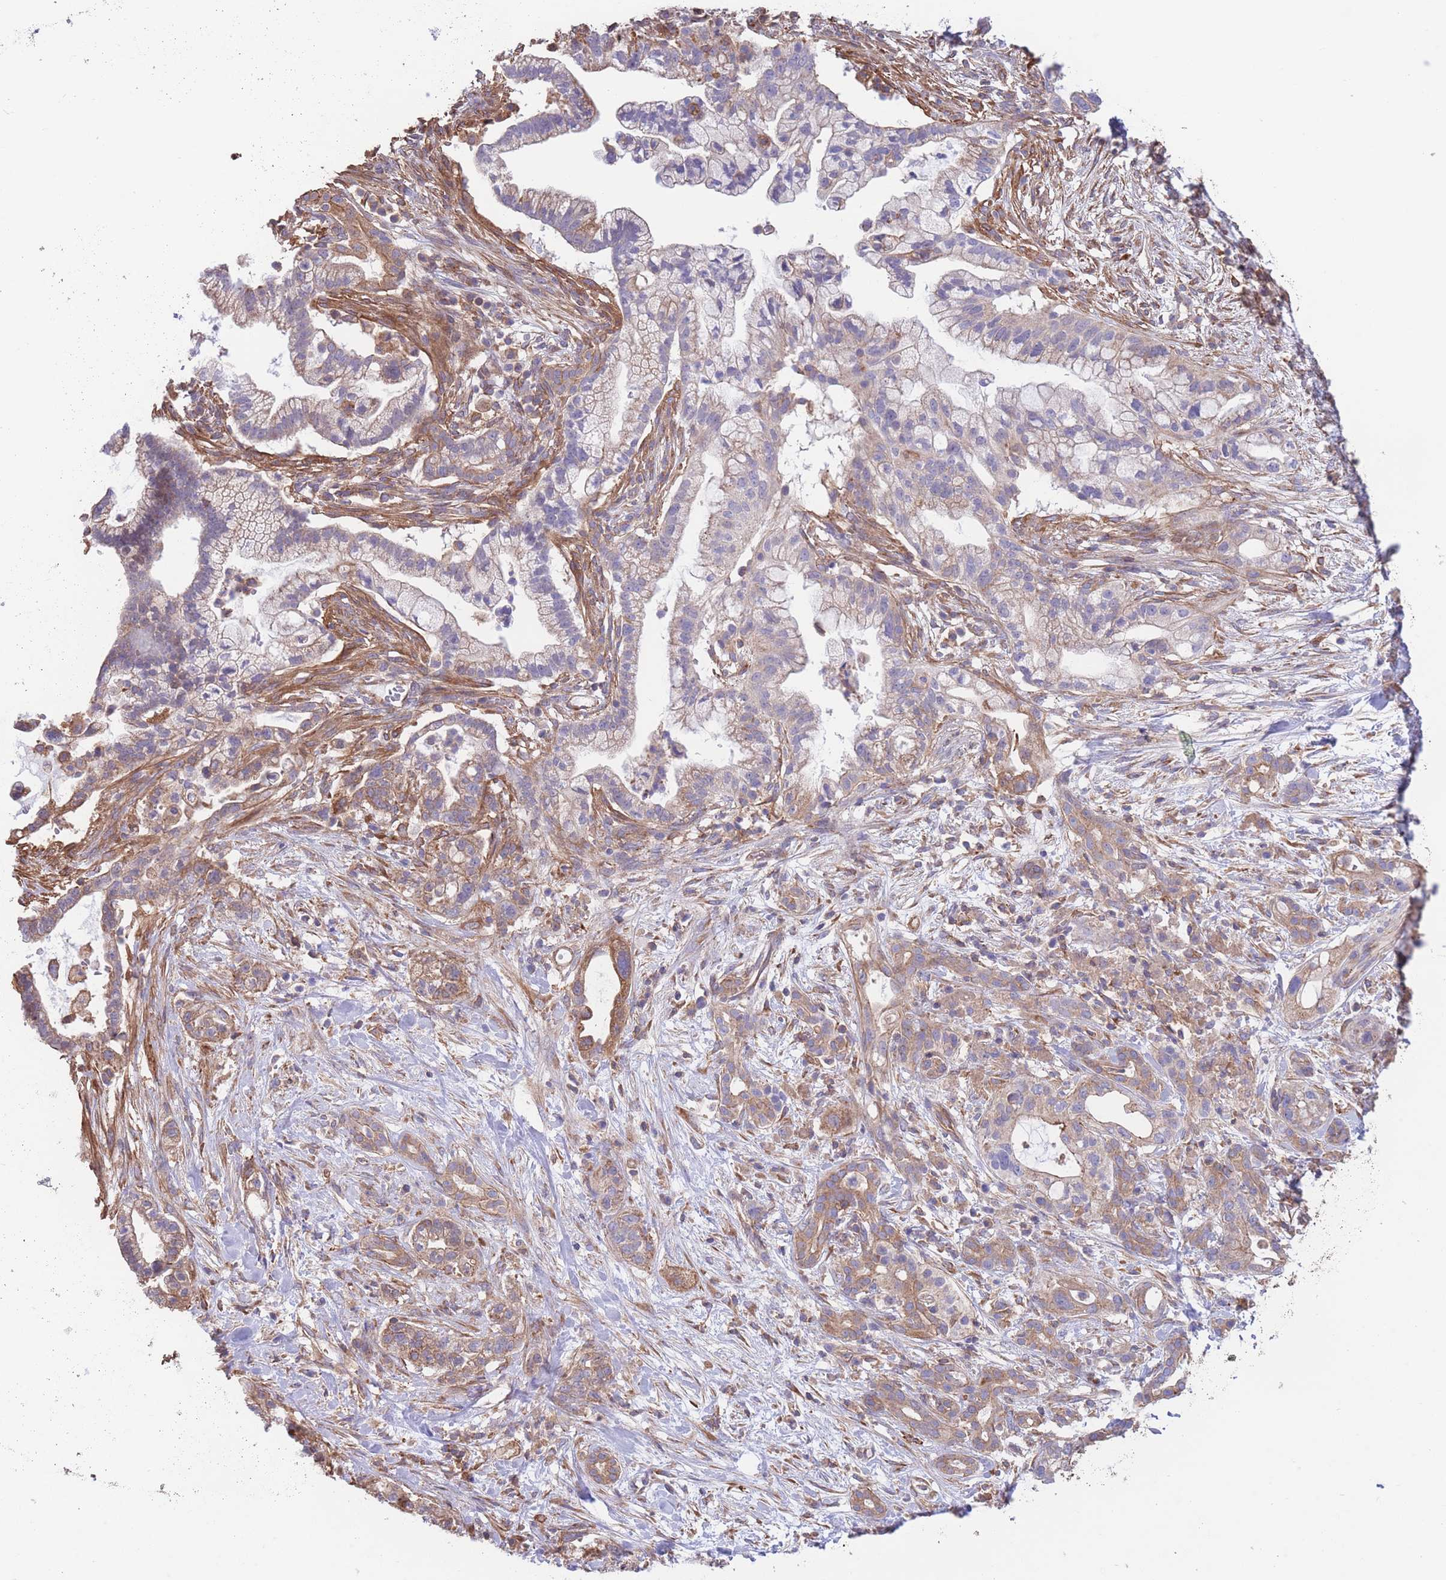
{"staining": {"intensity": "moderate", "quantity": "25%-75%", "location": "cytoplasmic/membranous"}, "tissue": "pancreatic cancer", "cell_type": "Tumor cells", "image_type": "cancer", "snomed": [{"axis": "morphology", "description": "Adenocarcinoma, NOS"}, {"axis": "topography", "description": "Pancreas"}], "caption": "Pancreatic cancer was stained to show a protein in brown. There is medium levels of moderate cytoplasmic/membranous expression in about 25%-75% of tumor cells. (DAB = brown stain, brightfield microscopy at high magnification).", "gene": "LRRN4CL", "patient": {"sex": "male", "age": 44}}